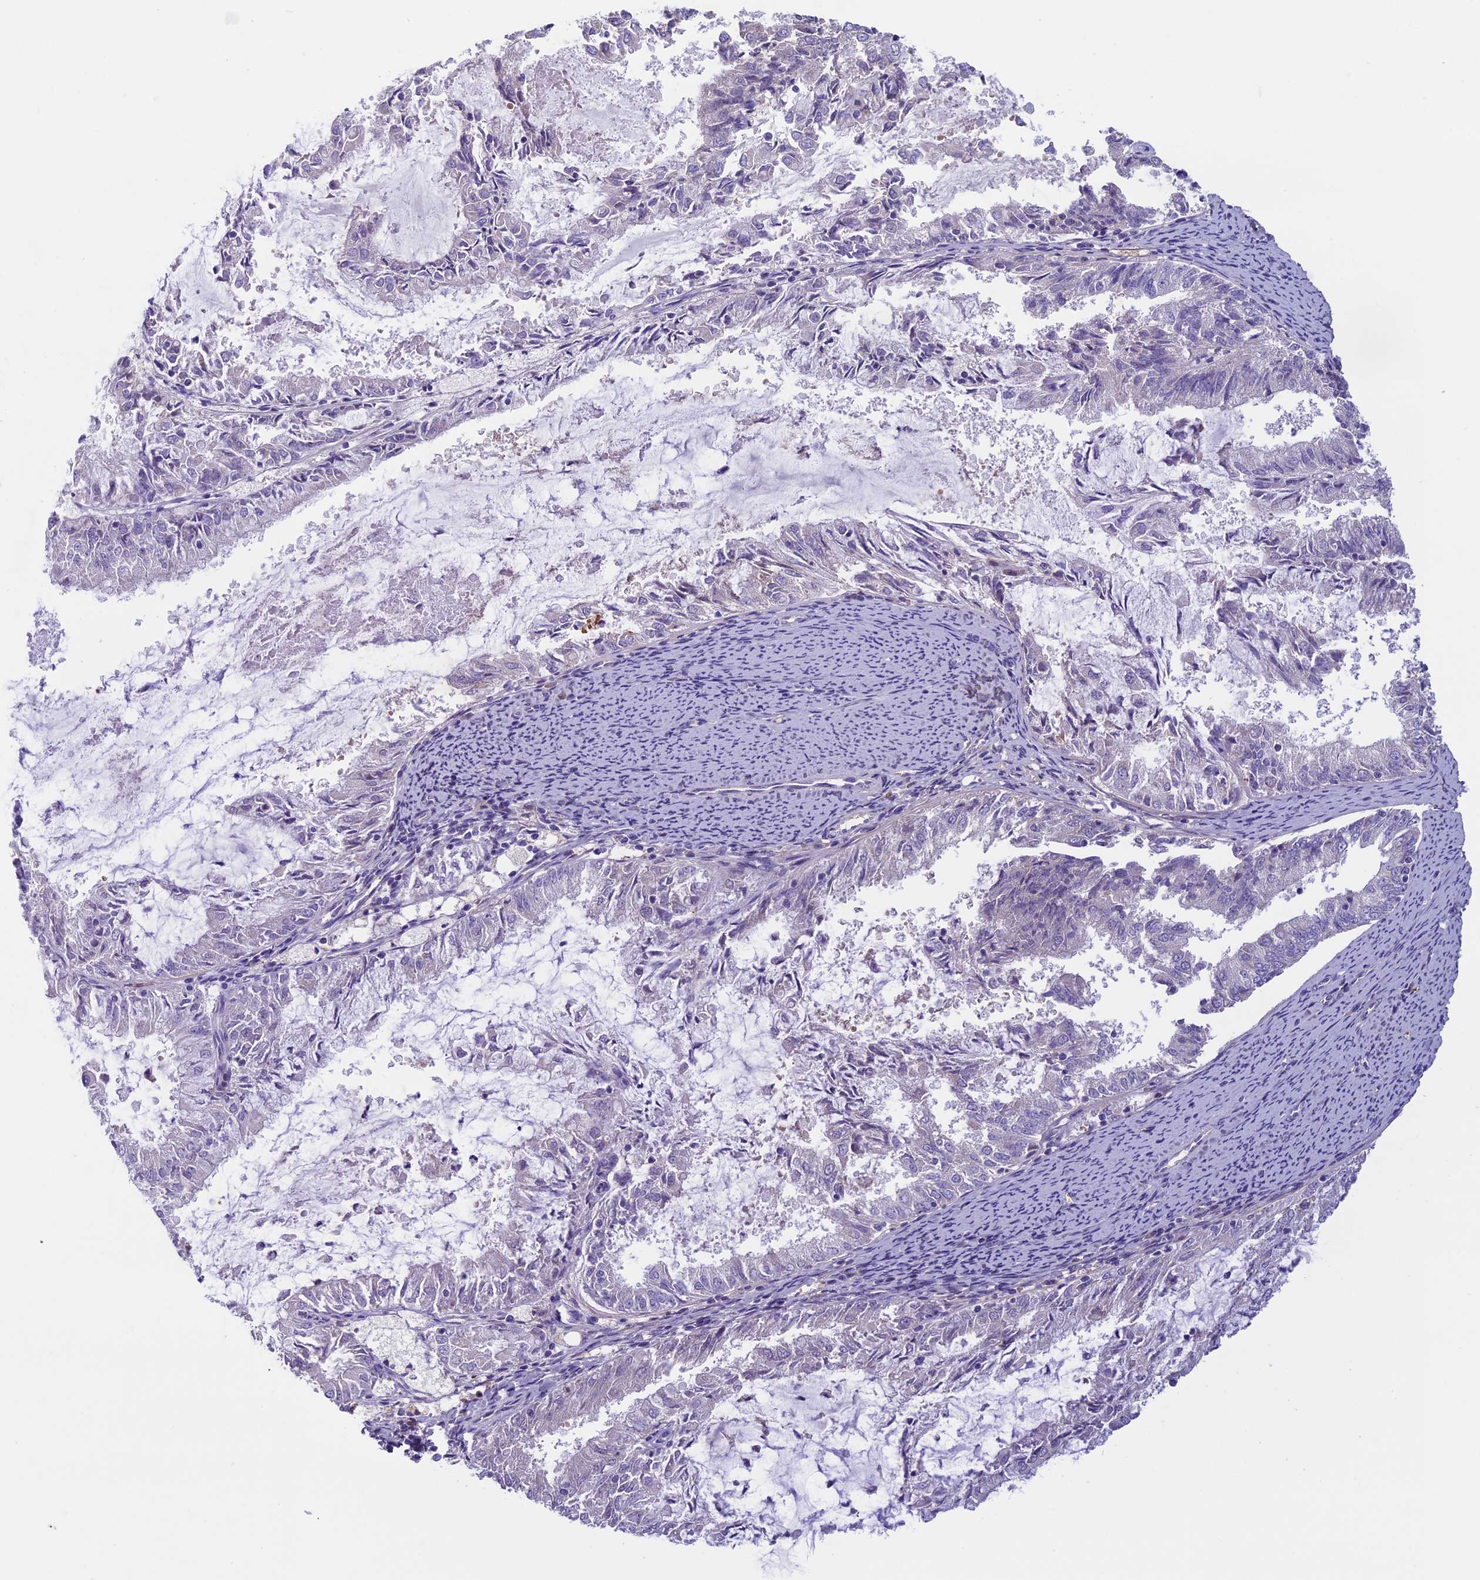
{"staining": {"intensity": "negative", "quantity": "none", "location": "none"}, "tissue": "endometrial cancer", "cell_type": "Tumor cells", "image_type": "cancer", "snomed": [{"axis": "morphology", "description": "Adenocarcinoma, NOS"}, {"axis": "topography", "description": "Endometrium"}], "caption": "IHC image of neoplastic tissue: endometrial adenocarcinoma stained with DAB shows no significant protein positivity in tumor cells. (DAB IHC visualized using brightfield microscopy, high magnification).", "gene": "DCTN5", "patient": {"sex": "female", "age": 57}}